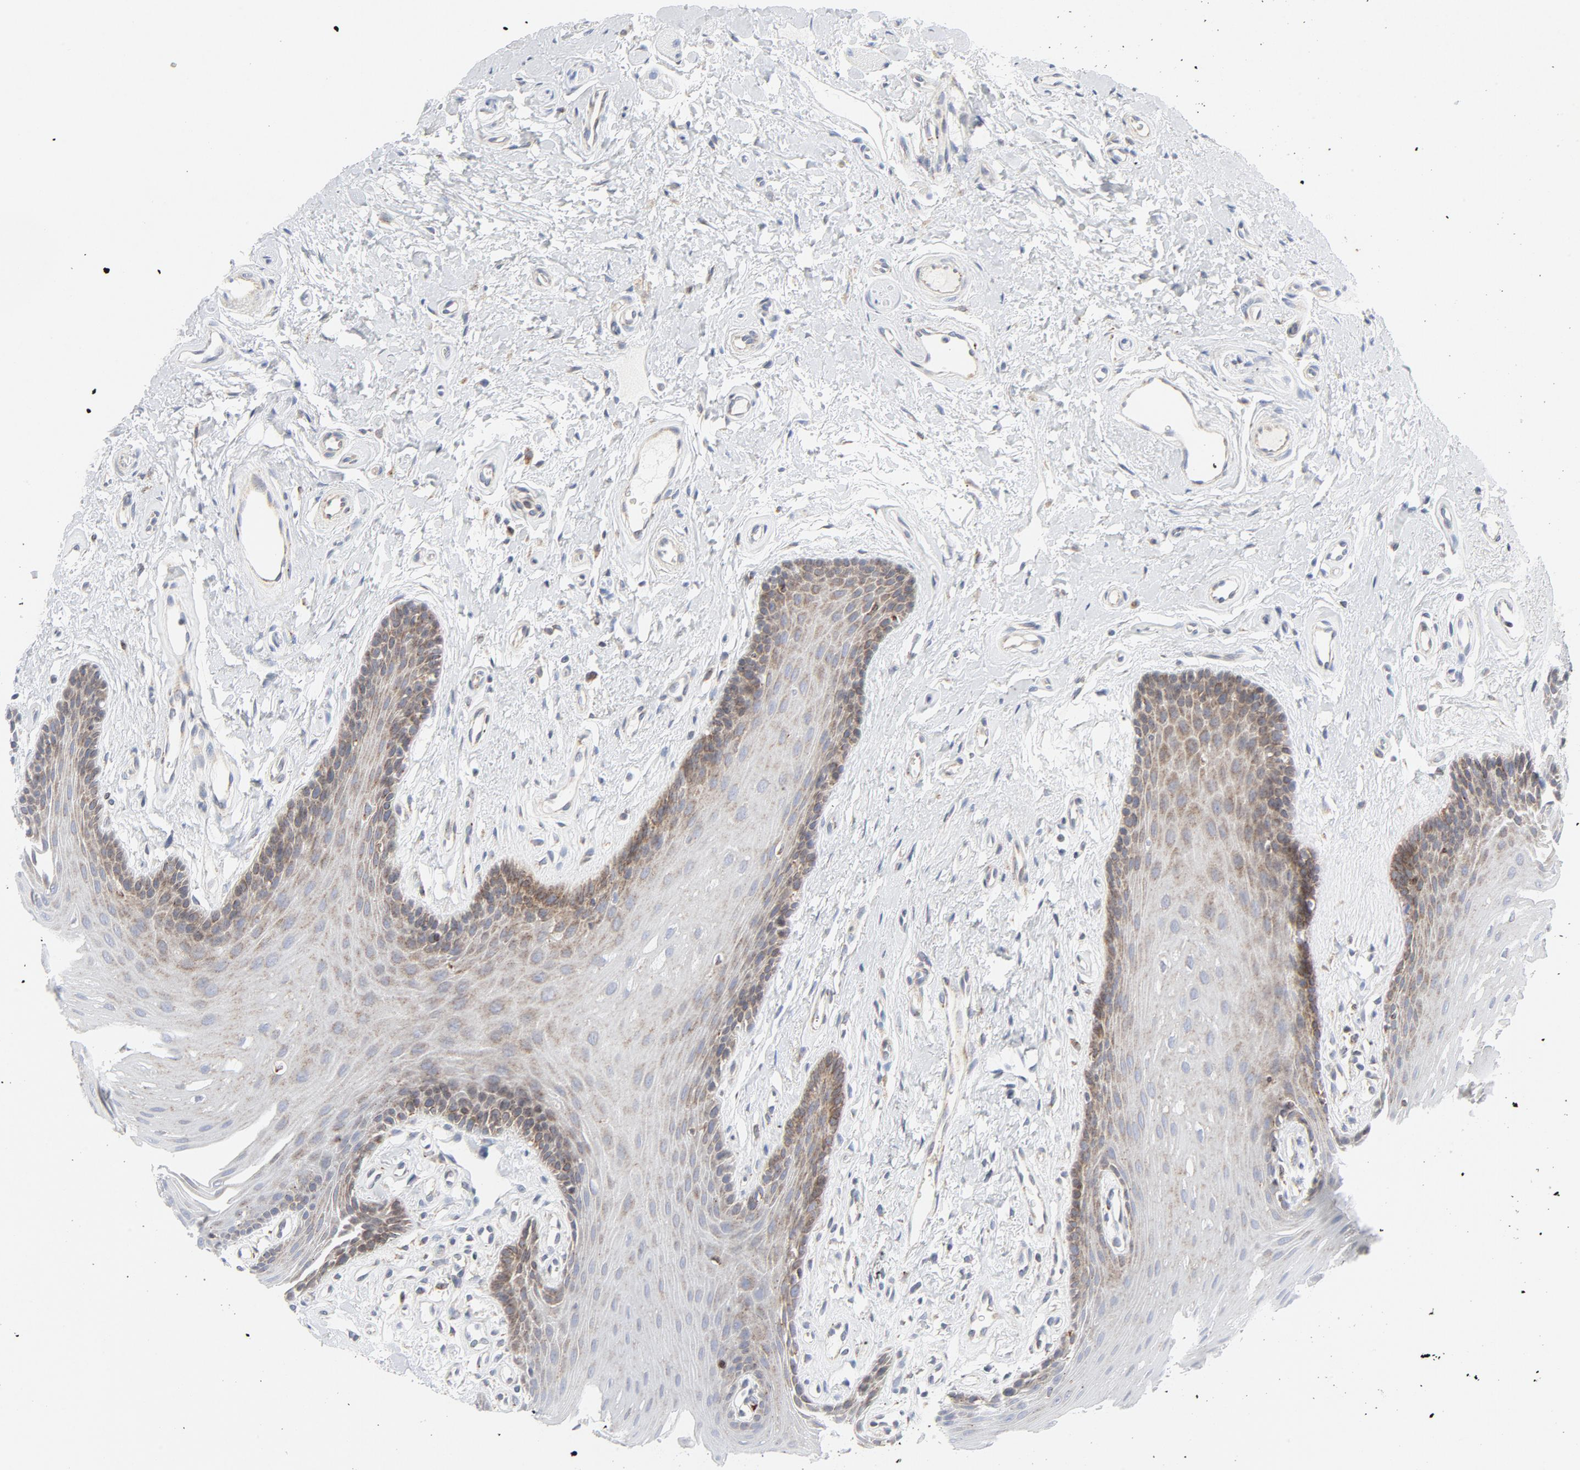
{"staining": {"intensity": "moderate", "quantity": "<25%", "location": "cytoplasmic/membranous"}, "tissue": "oral mucosa", "cell_type": "Squamous epithelial cells", "image_type": "normal", "snomed": [{"axis": "morphology", "description": "Normal tissue, NOS"}, {"axis": "topography", "description": "Oral tissue"}], "caption": "A micrograph of oral mucosa stained for a protein displays moderate cytoplasmic/membranous brown staining in squamous epithelial cells. The staining was performed using DAB (3,3'-diaminobenzidine) to visualize the protein expression in brown, while the nuclei were stained in blue with hematoxylin (Magnification: 20x).", "gene": "LRP6", "patient": {"sex": "male", "age": 62}}